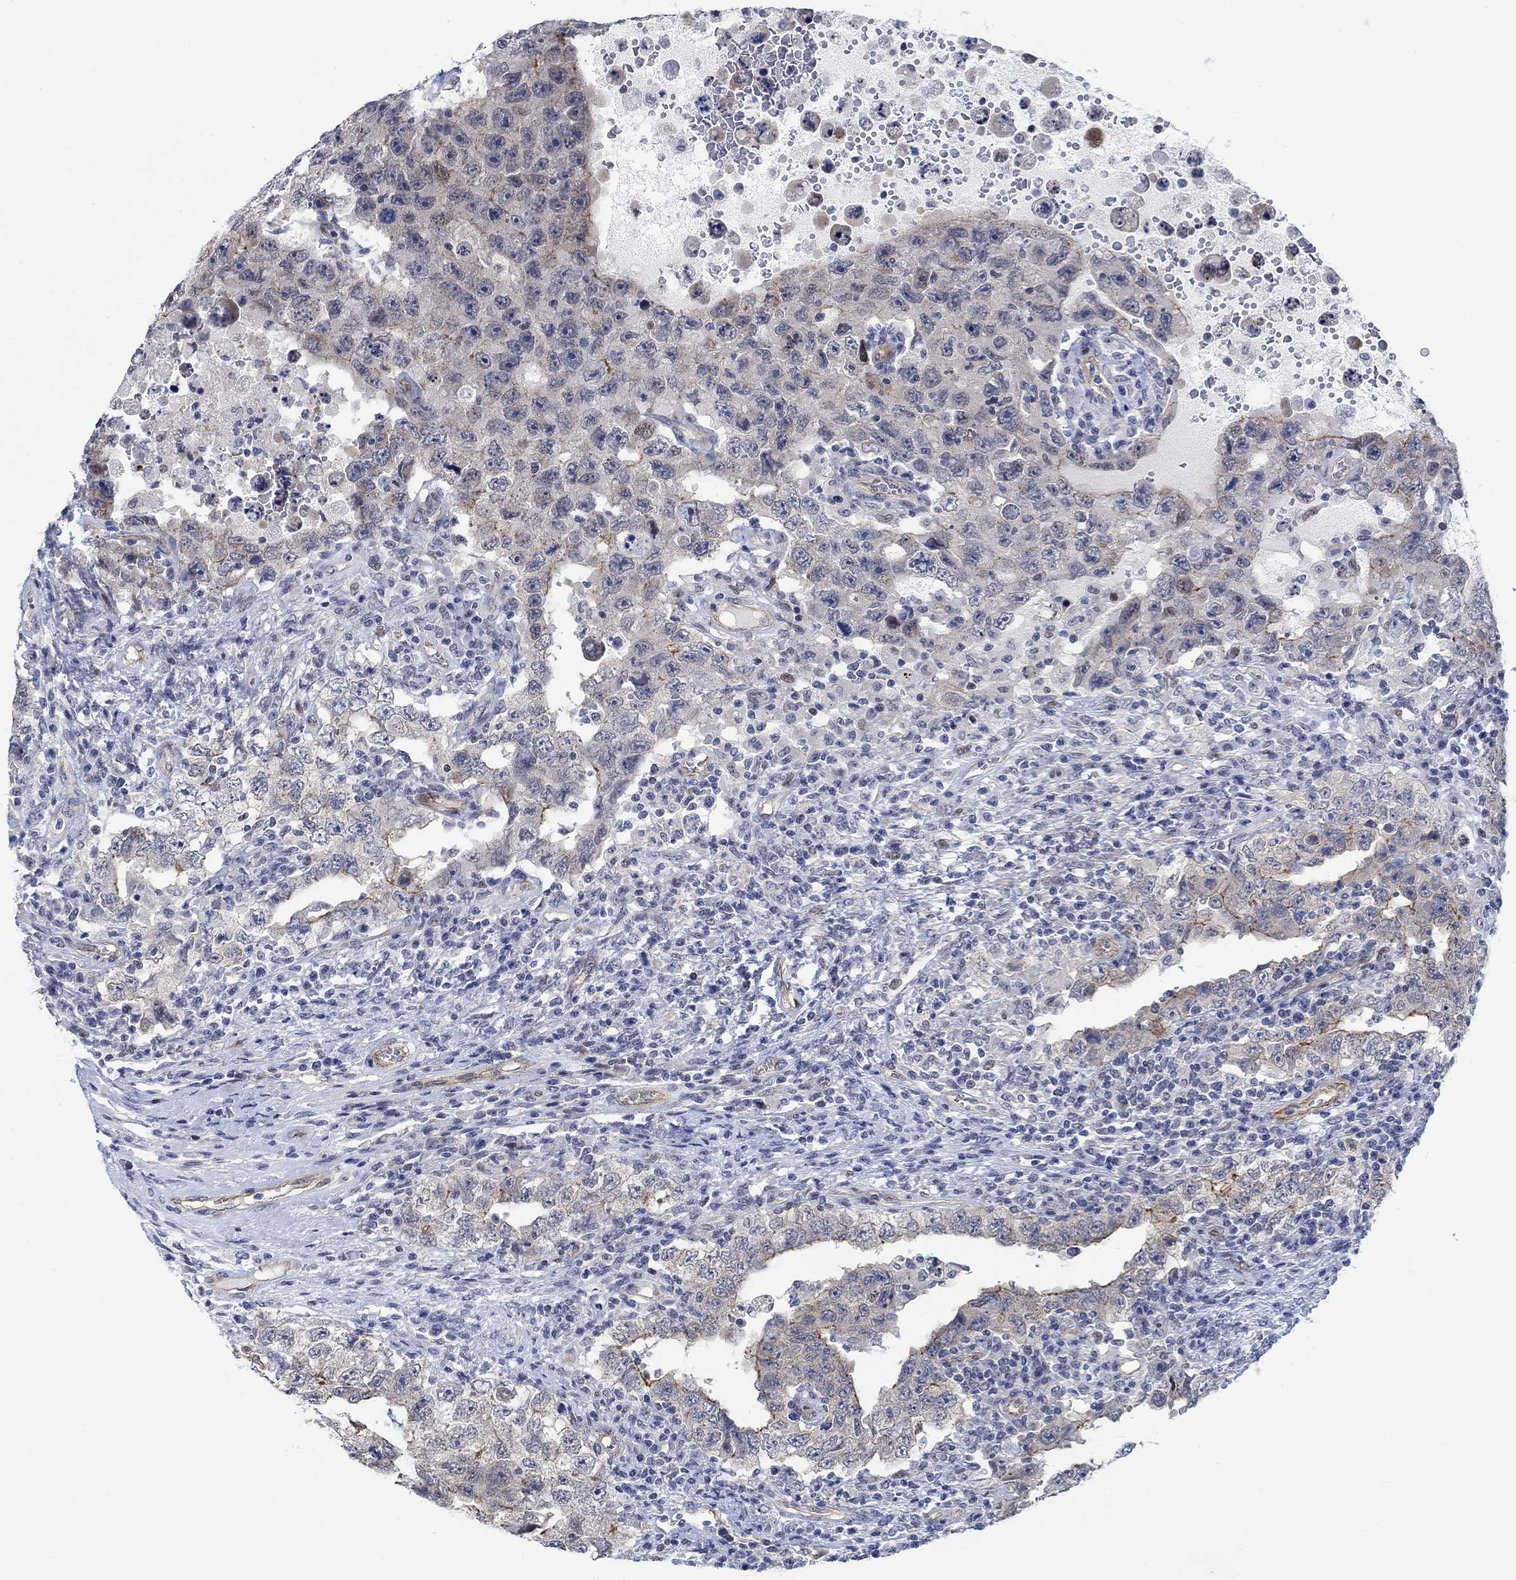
{"staining": {"intensity": "strong", "quantity": "<25%", "location": "cytoplasmic/membranous"}, "tissue": "testis cancer", "cell_type": "Tumor cells", "image_type": "cancer", "snomed": [{"axis": "morphology", "description": "Carcinoma, Embryonal, NOS"}, {"axis": "topography", "description": "Testis"}], "caption": "Testis cancer stained for a protein reveals strong cytoplasmic/membranous positivity in tumor cells.", "gene": "KCNH8", "patient": {"sex": "male", "age": 26}}